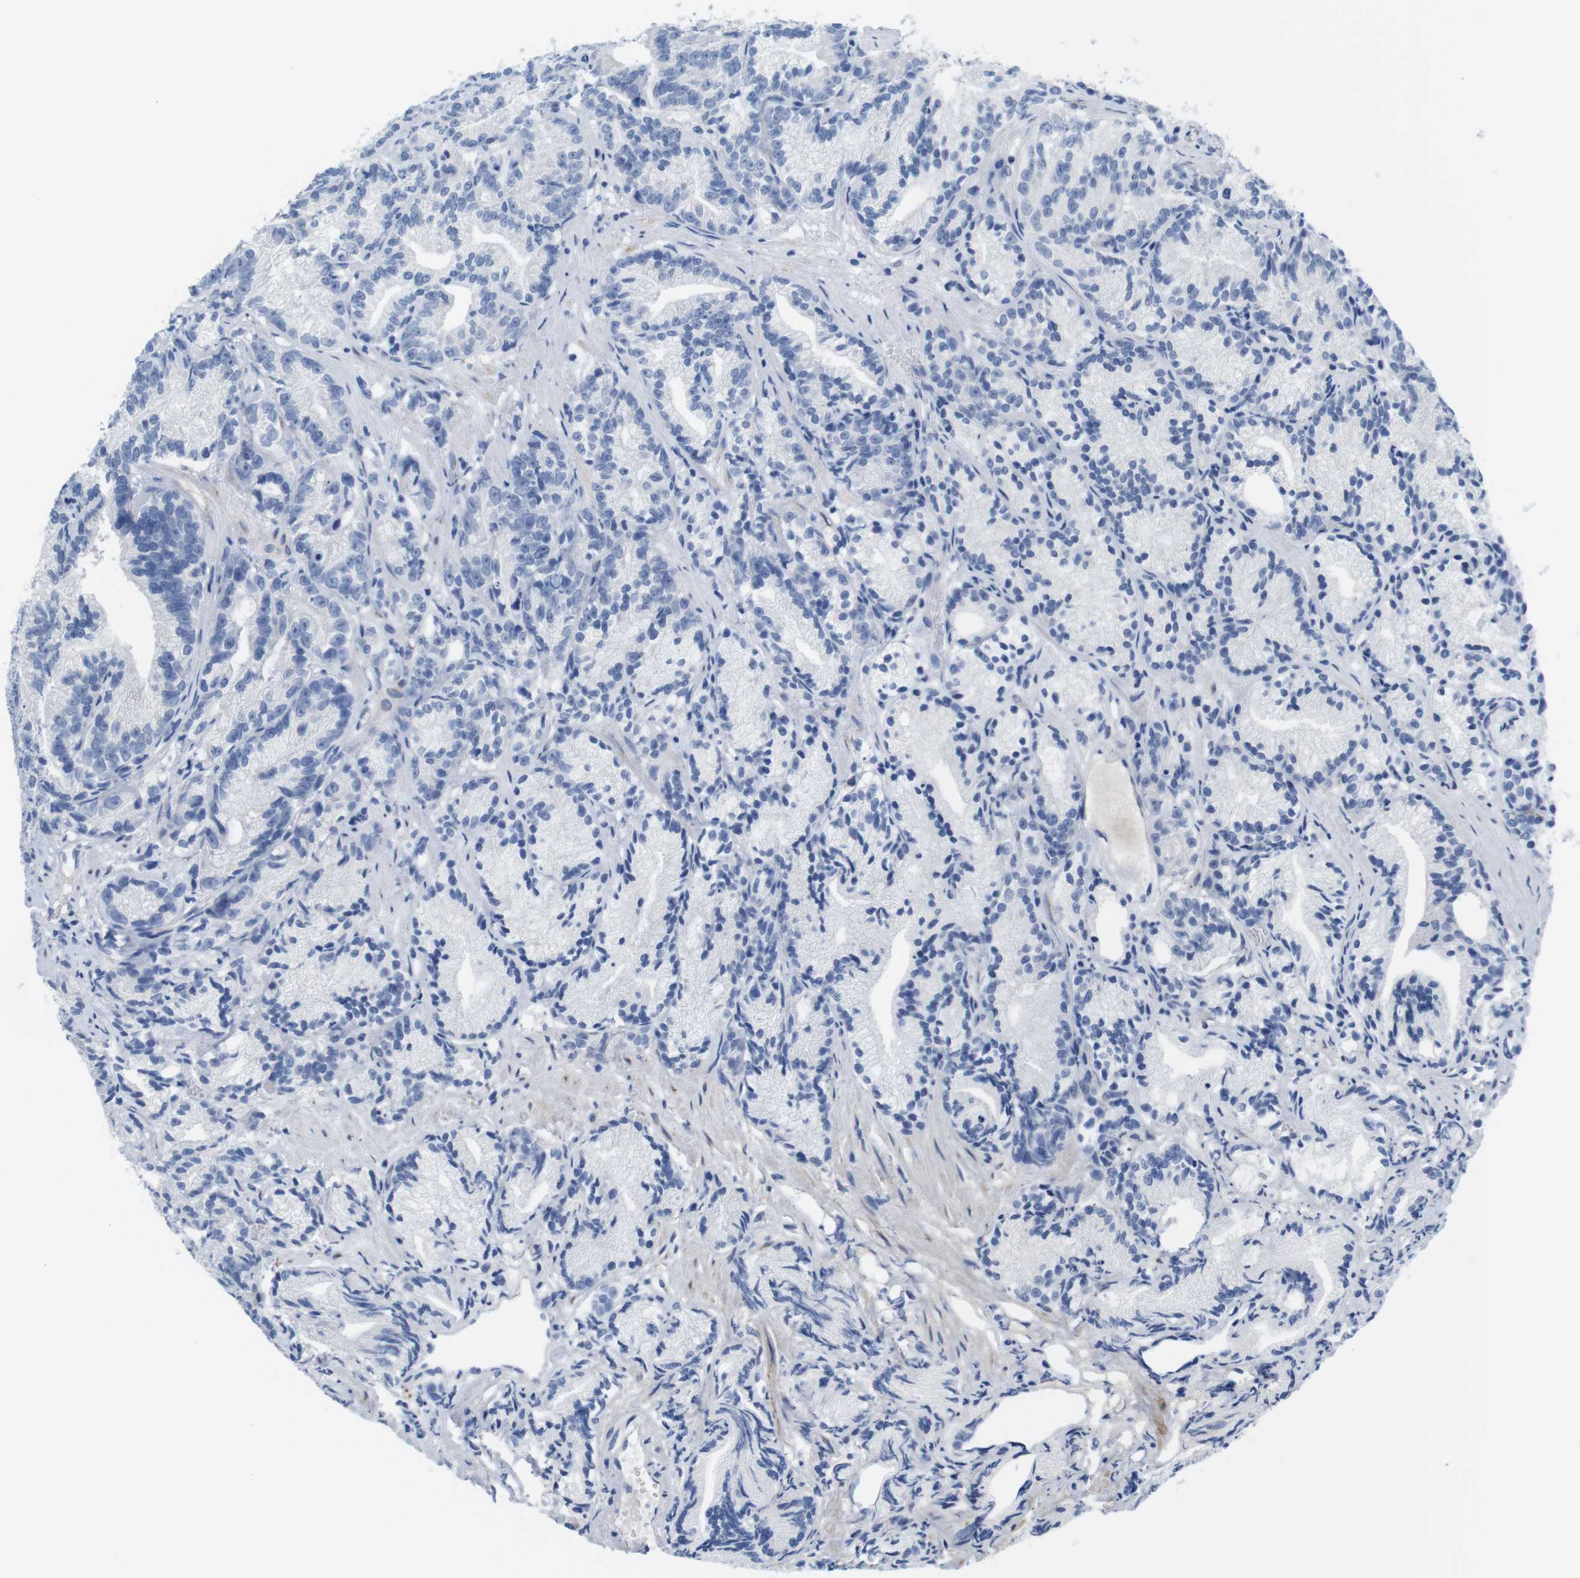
{"staining": {"intensity": "negative", "quantity": "none", "location": "none"}, "tissue": "prostate cancer", "cell_type": "Tumor cells", "image_type": "cancer", "snomed": [{"axis": "morphology", "description": "Adenocarcinoma, Low grade"}, {"axis": "topography", "description": "Prostate"}], "caption": "There is no significant positivity in tumor cells of prostate low-grade adenocarcinoma.", "gene": "MAP6", "patient": {"sex": "male", "age": 89}}